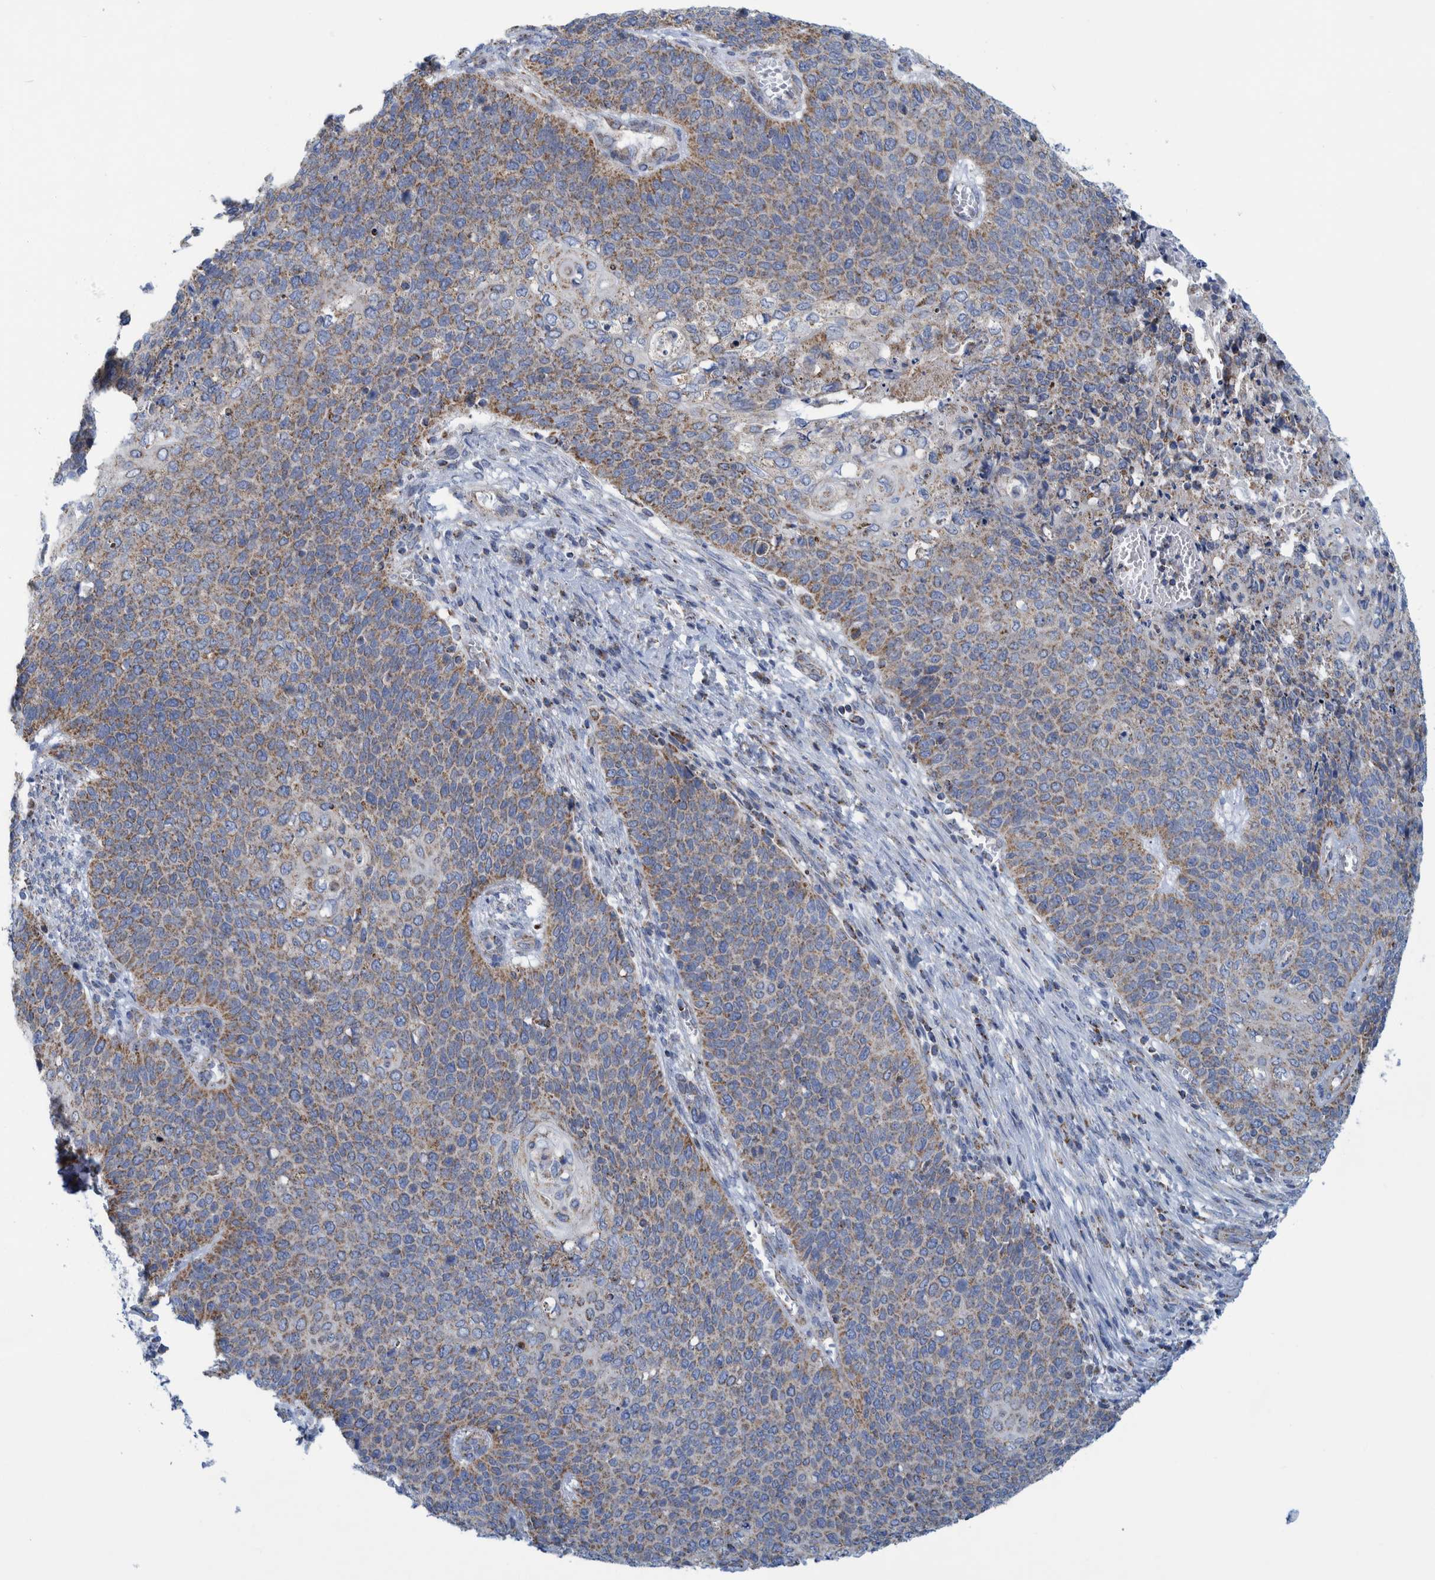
{"staining": {"intensity": "weak", "quantity": "25%-75%", "location": "cytoplasmic/membranous"}, "tissue": "cervical cancer", "cell_type": "Tumor cells", "image_type": "cancer", "snomed": [{"axis": "morphology", "description": "Squamous cell carcinoma, NOS"}, {"axis": "topography", "description": "Cervix"}], "caption": "Protein expression analysis of human squamous cell carcinoma (cervical) reveals weak cytoplasmic/membranous expression in approximately 25%-75% of tumor cells.", "gene": "MRPS7", "patient": {"sex": "female", "age": 39}}